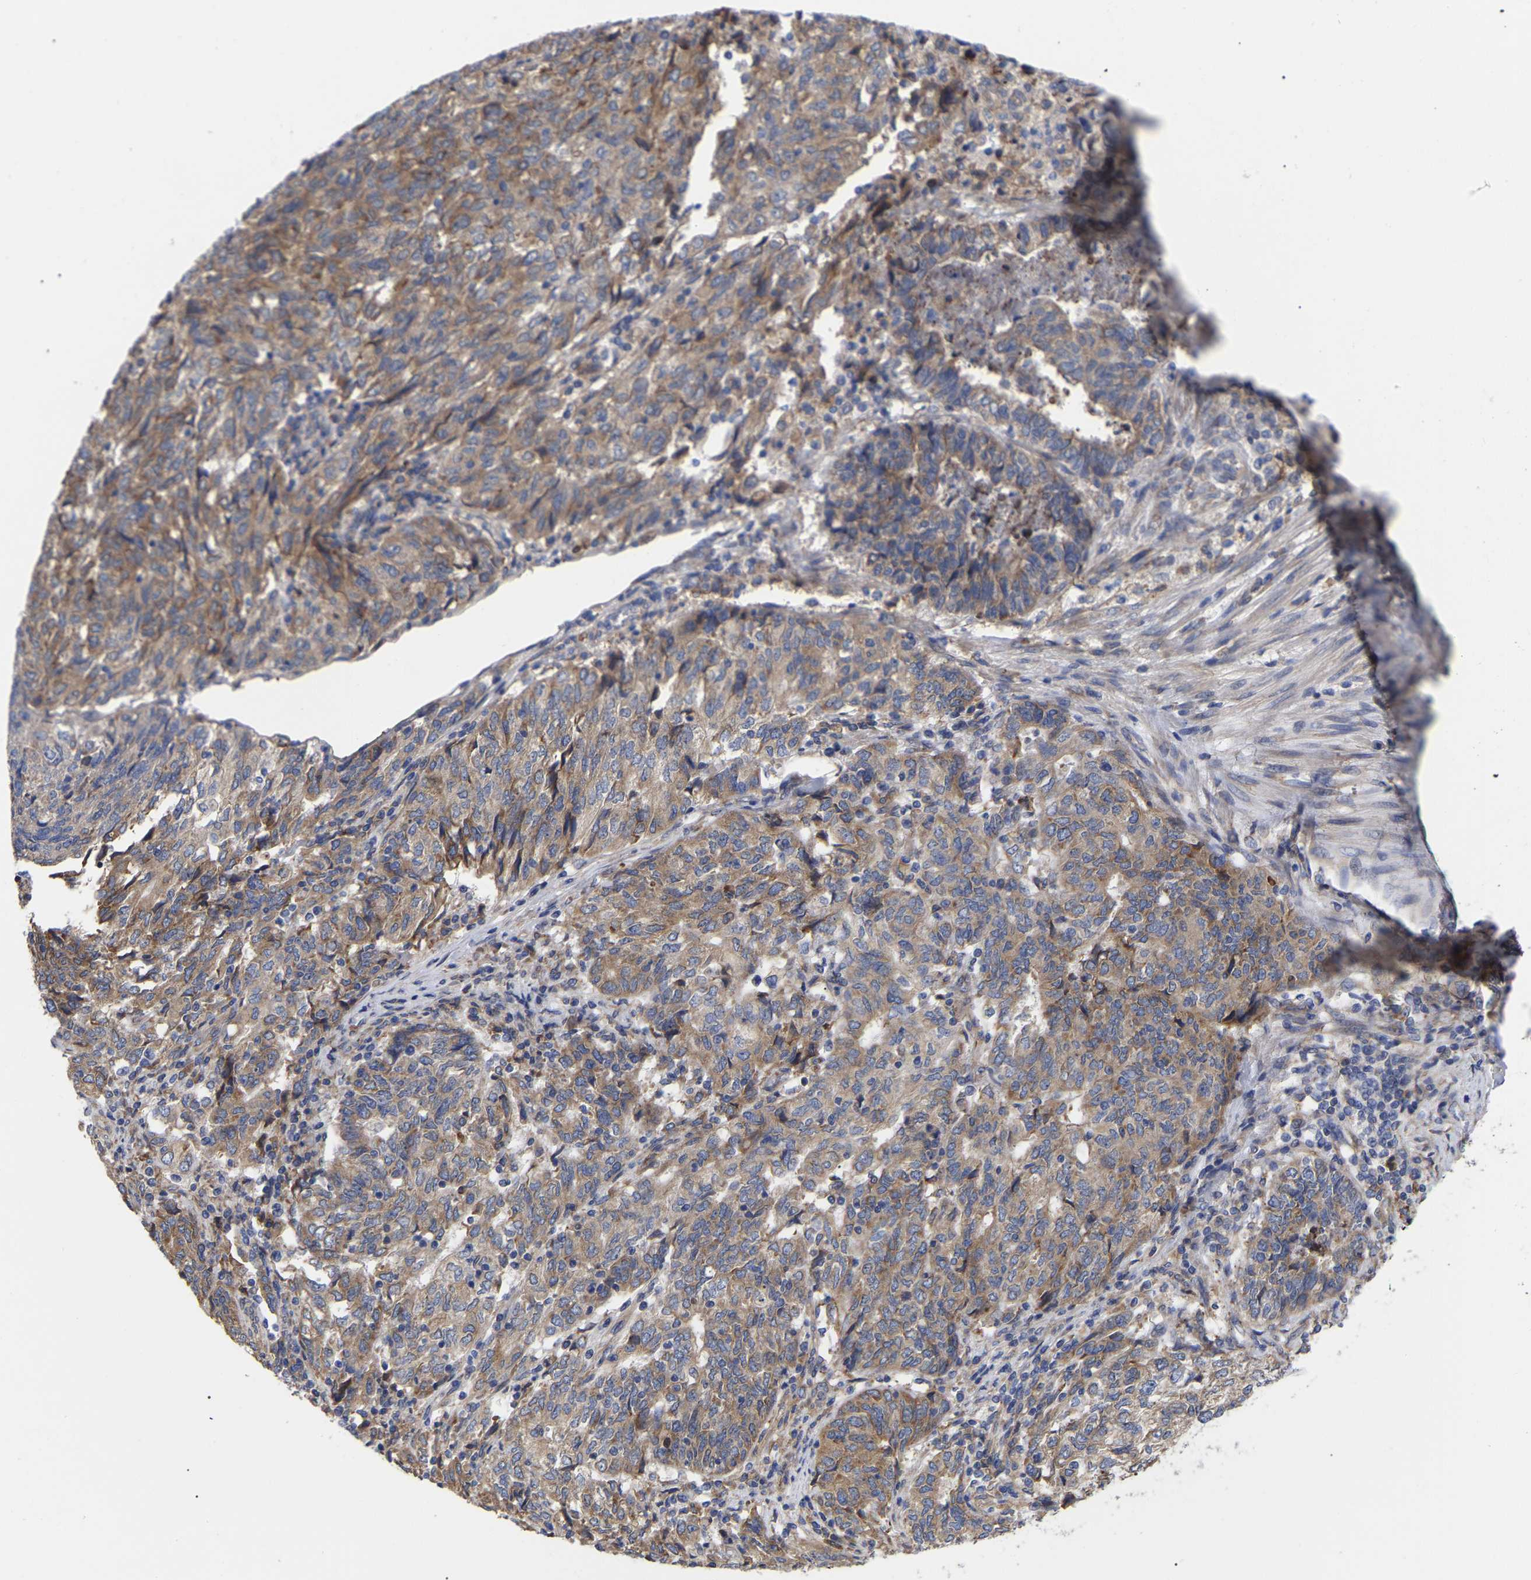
{"staining": {"intensity": "moderate", "quantity": ">75%", "location": "cytoplasmic/membranous"}, "tissue": "endometrial cancer", "cell_type": "Tumor cells", "image_type": "cancer", "snomed": [{"axis": "morphology", "description": "Adenocarcinoma, NOS"}, {"axis": "topography", "description": "Endometrium"}], "caption": "The photomicrograph reveals a brown stain indicating the presence of a protein in the cytoplasmic/membranous of tumor cells in adenocarcinoma (endometrial).", "gene": "CFAP298", "patient": {"sex": "female", "age": 80}}